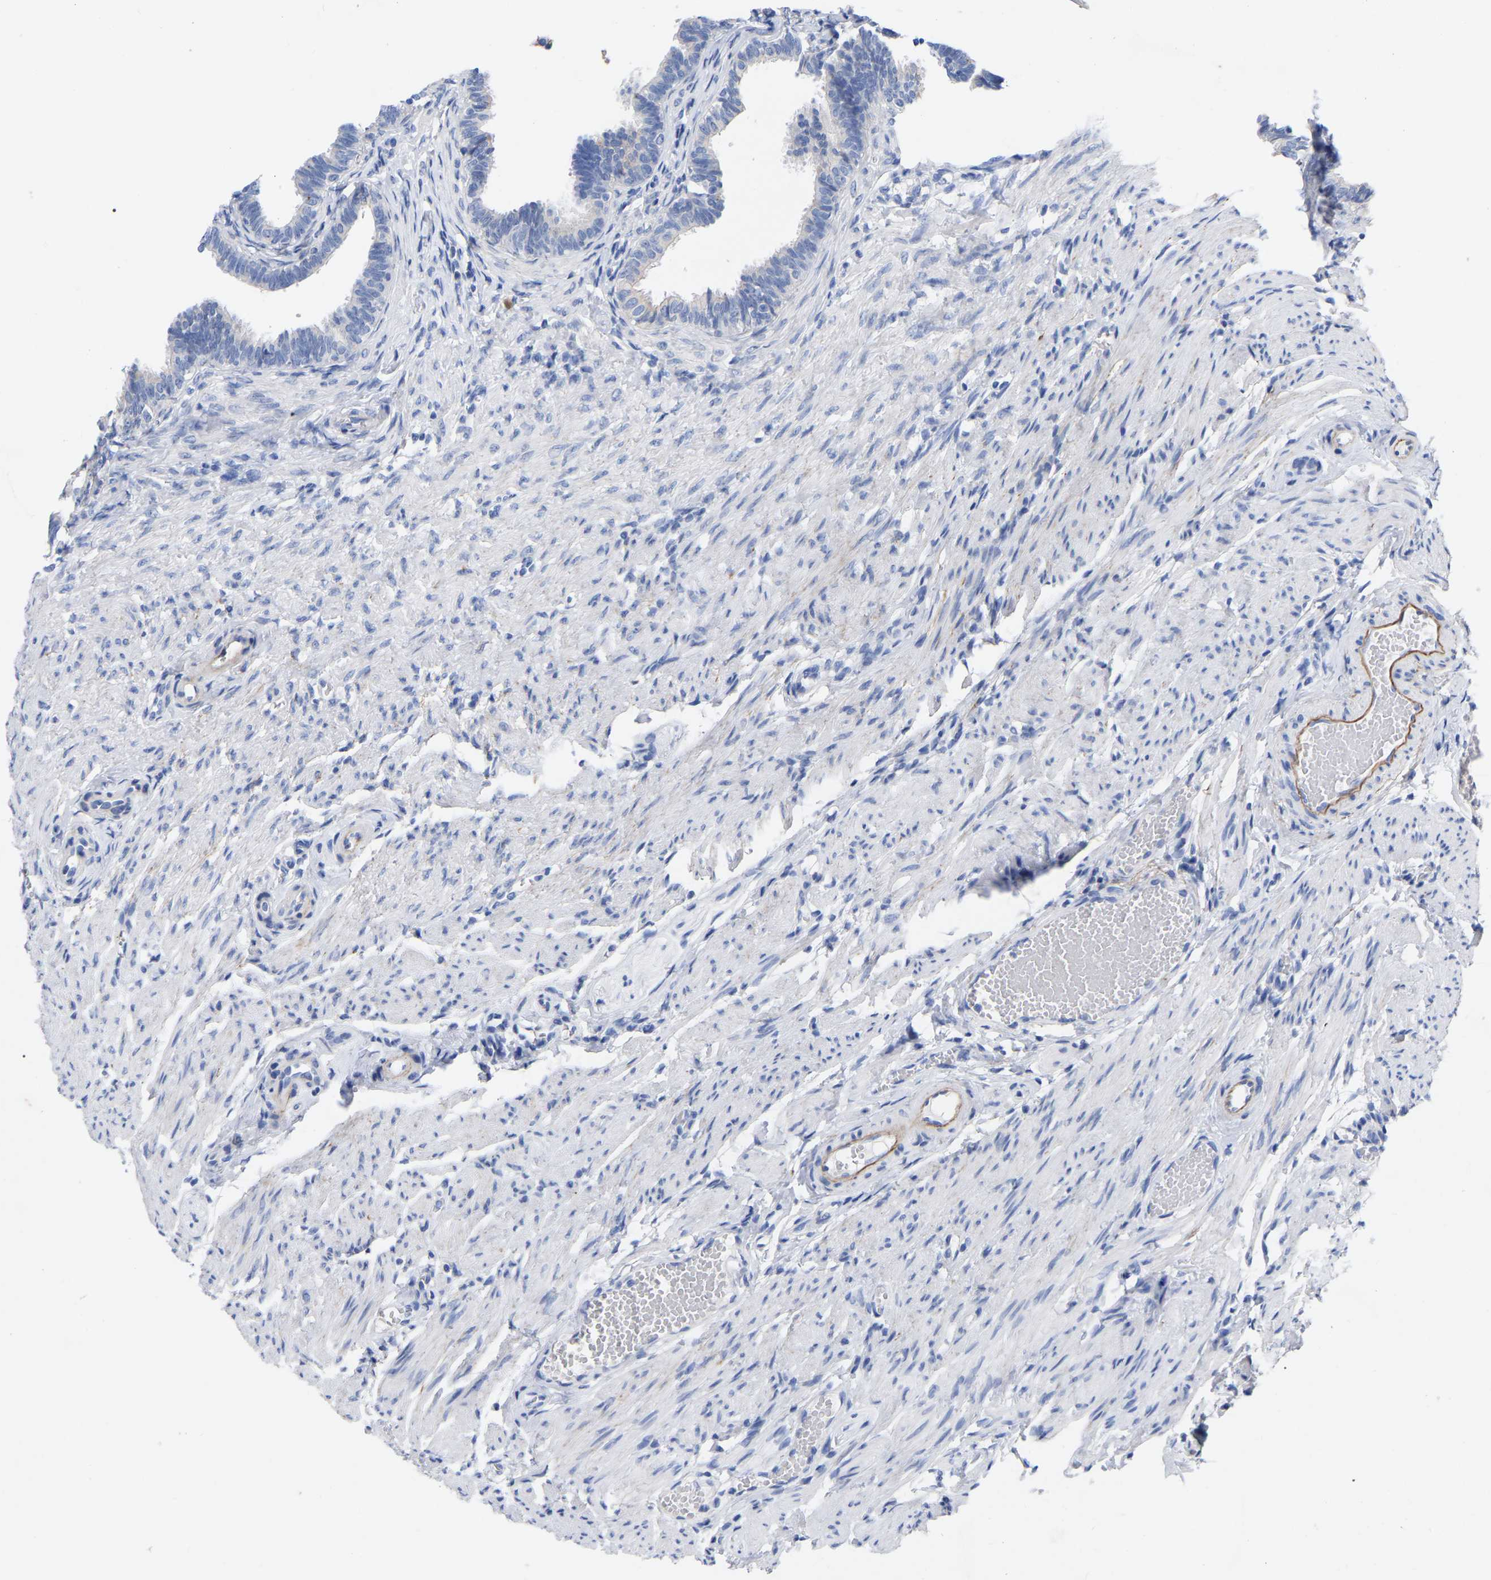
{"staining": {"intensity": "negative", "quantity": "none", "location": "none"}, "tissue": "fallopian tube", "cell_type": "Glandular cells", "image_type": "normal", "snomed": [{"axis": "morphology", "description": "Normal tissue, NOS"}, {"axis": "topography", "description": "Fallopian tube"}, {"axis": "topography", "description": "Ovary"}], "caption": "Immunohistochemistry micrograph of normal human fallopian tube stained for a protein (brown), which displays no expression in glandular cells. The staining is performed using DAB brown chromogen with nuclei counter-stained in using hematoxylin.", "gene": "STRIP2", "patient": {"sex": "female", "age": 23}}